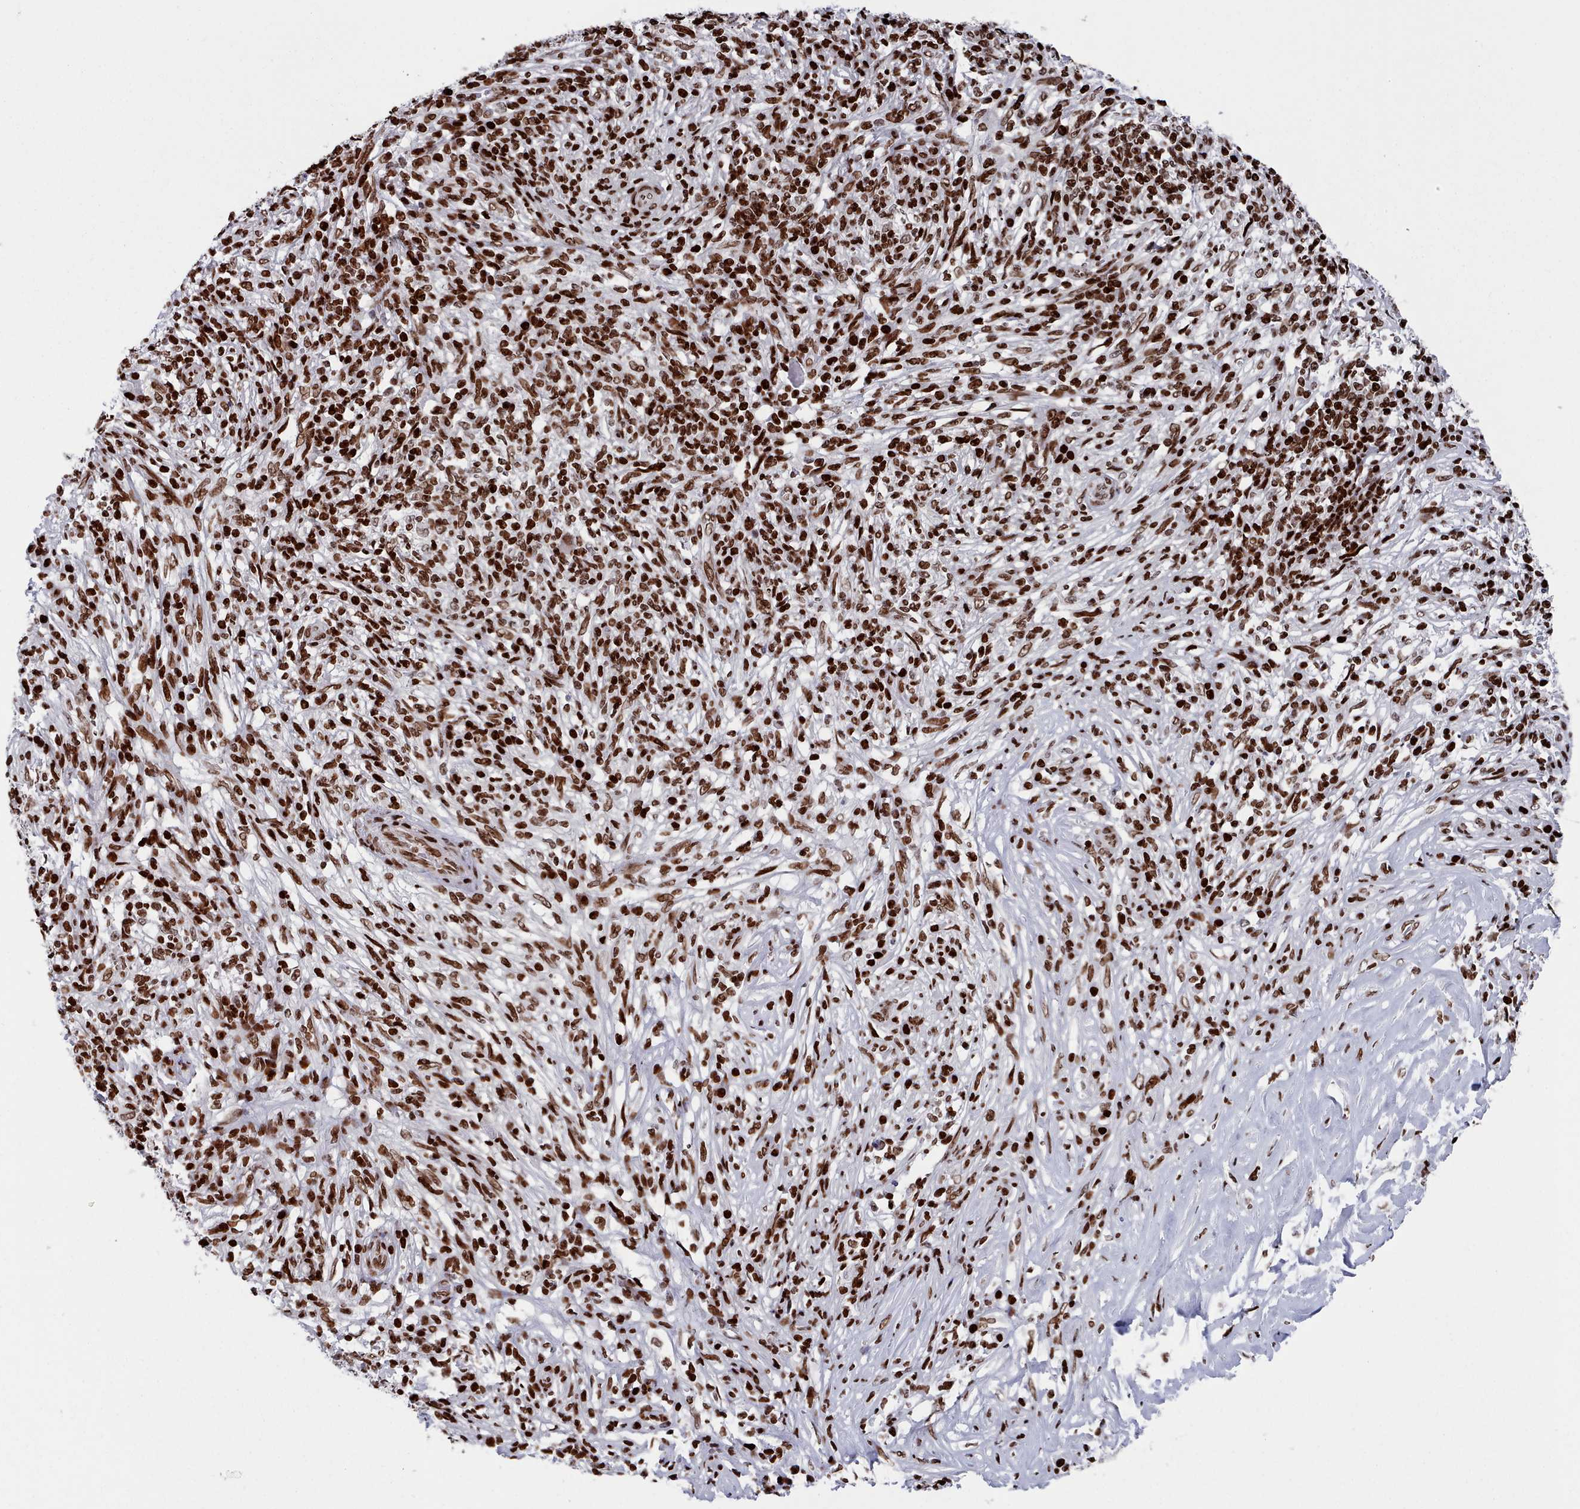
{"staining": {"intensity": "strong", "quantity": ">75%", "location": "nuclear"}, "tissue": "melanoma", "cell_type": "Tumor cells", "image_type": "cancer", "snomed": [{"axis": "morphology", "description": "Malignant melanoma, NOS"}, {"axis": "topography", "description": "Skin"}], "caption": "A high amount of strong nuclear expression is identified in about >75% of tumor cells in malignant melanoma tissue.", "gene": "PCDHB12", "patient": {"sex": "male", "age": 66}}